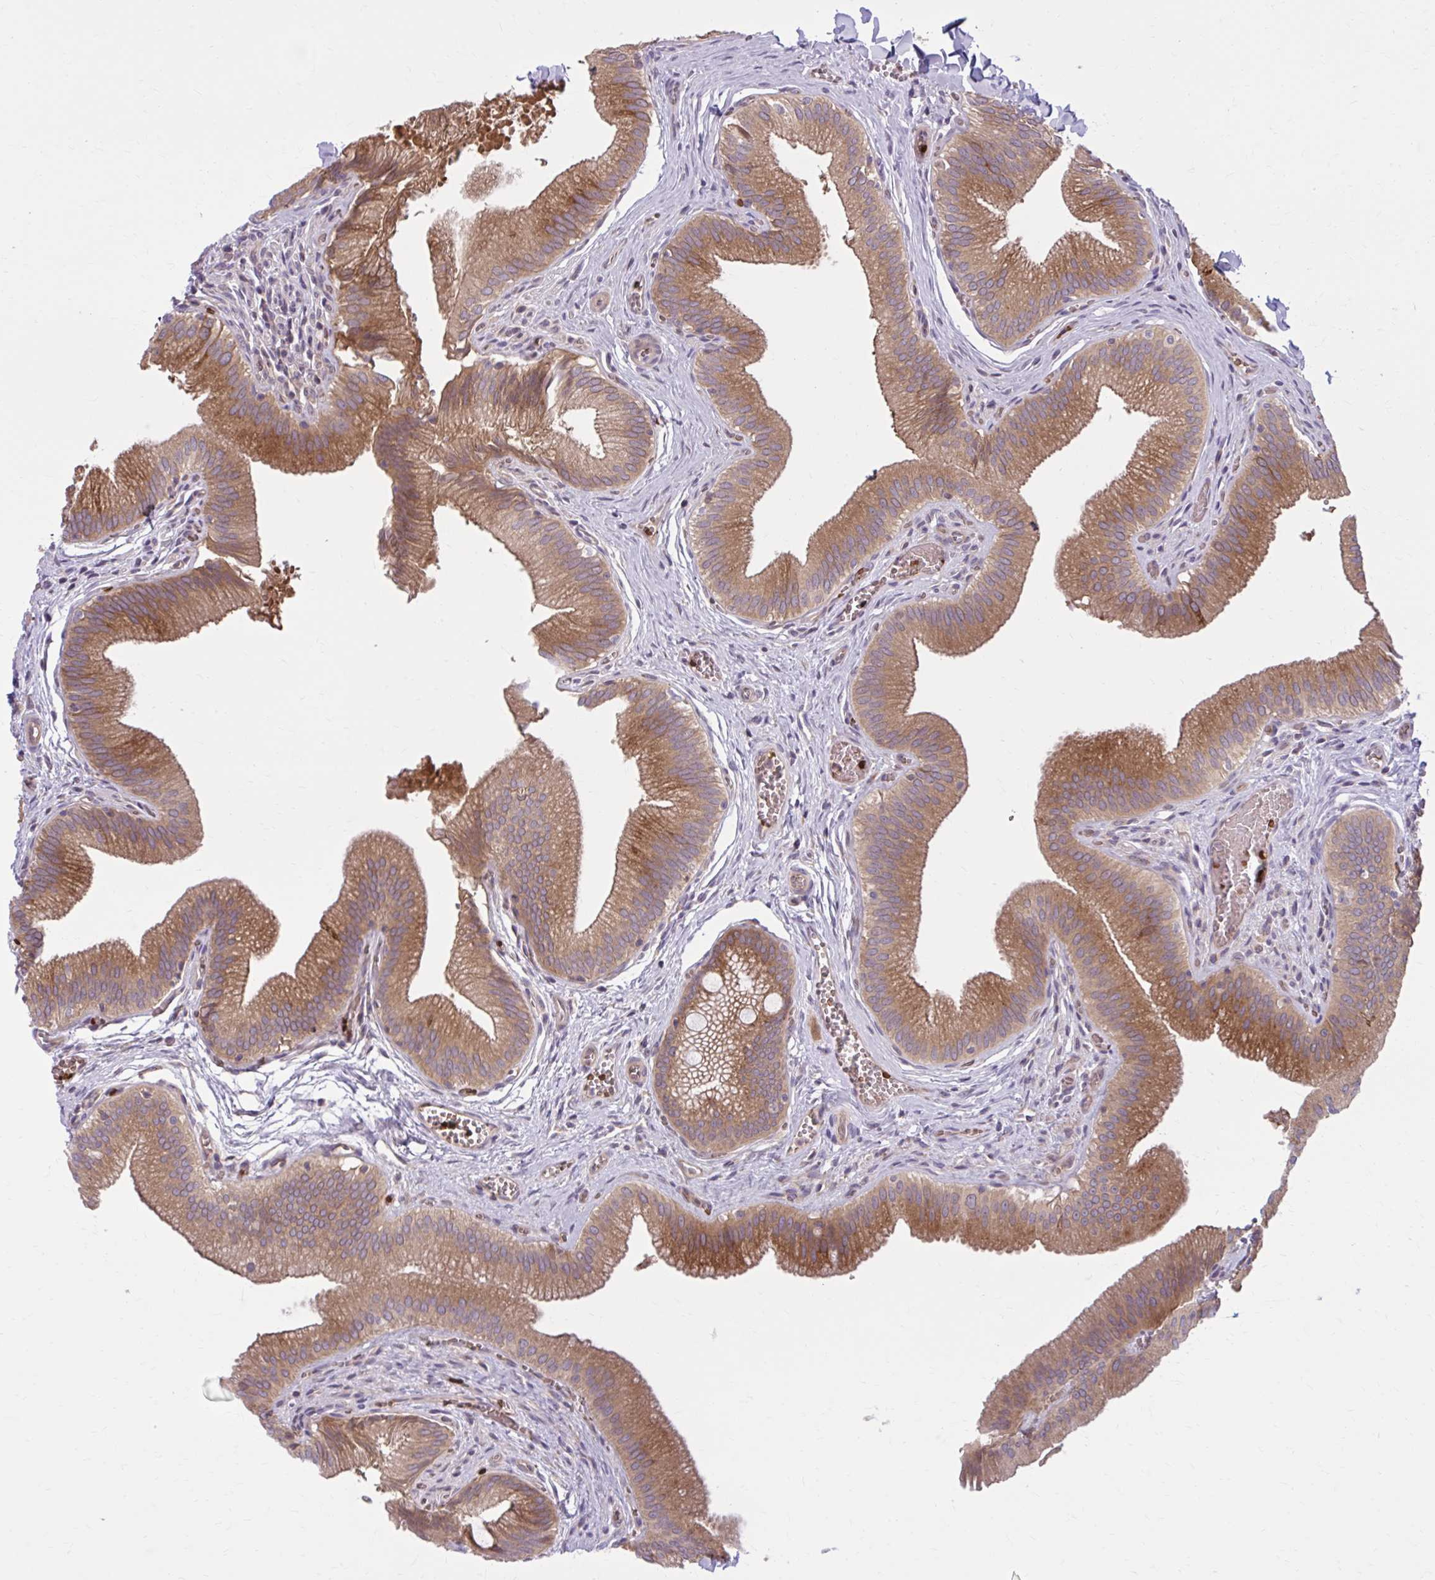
{"staining": {"intensity": "strong", "quantity": ">75%", "location": "cytoplasmic/membranous"}, "tissue": "gallbladder", "cell_type": "Glandular cells", "image_type": "normal", "snomed": [{"axis": "morphology", "description": "Normal tissue, NOS"}, {"axis": "topography", "description": "Gallbladder"}], "caption": "Immunohistochemistry (IHC) micrograph of benign gallbladder stained for a protein (brown), which exhibits high levels of strong cytoplasmic/membranous positivity in approximately >75% of glandular cells.", "gene": "SNF8", "patient": {"sex": "male", "age": 17}}